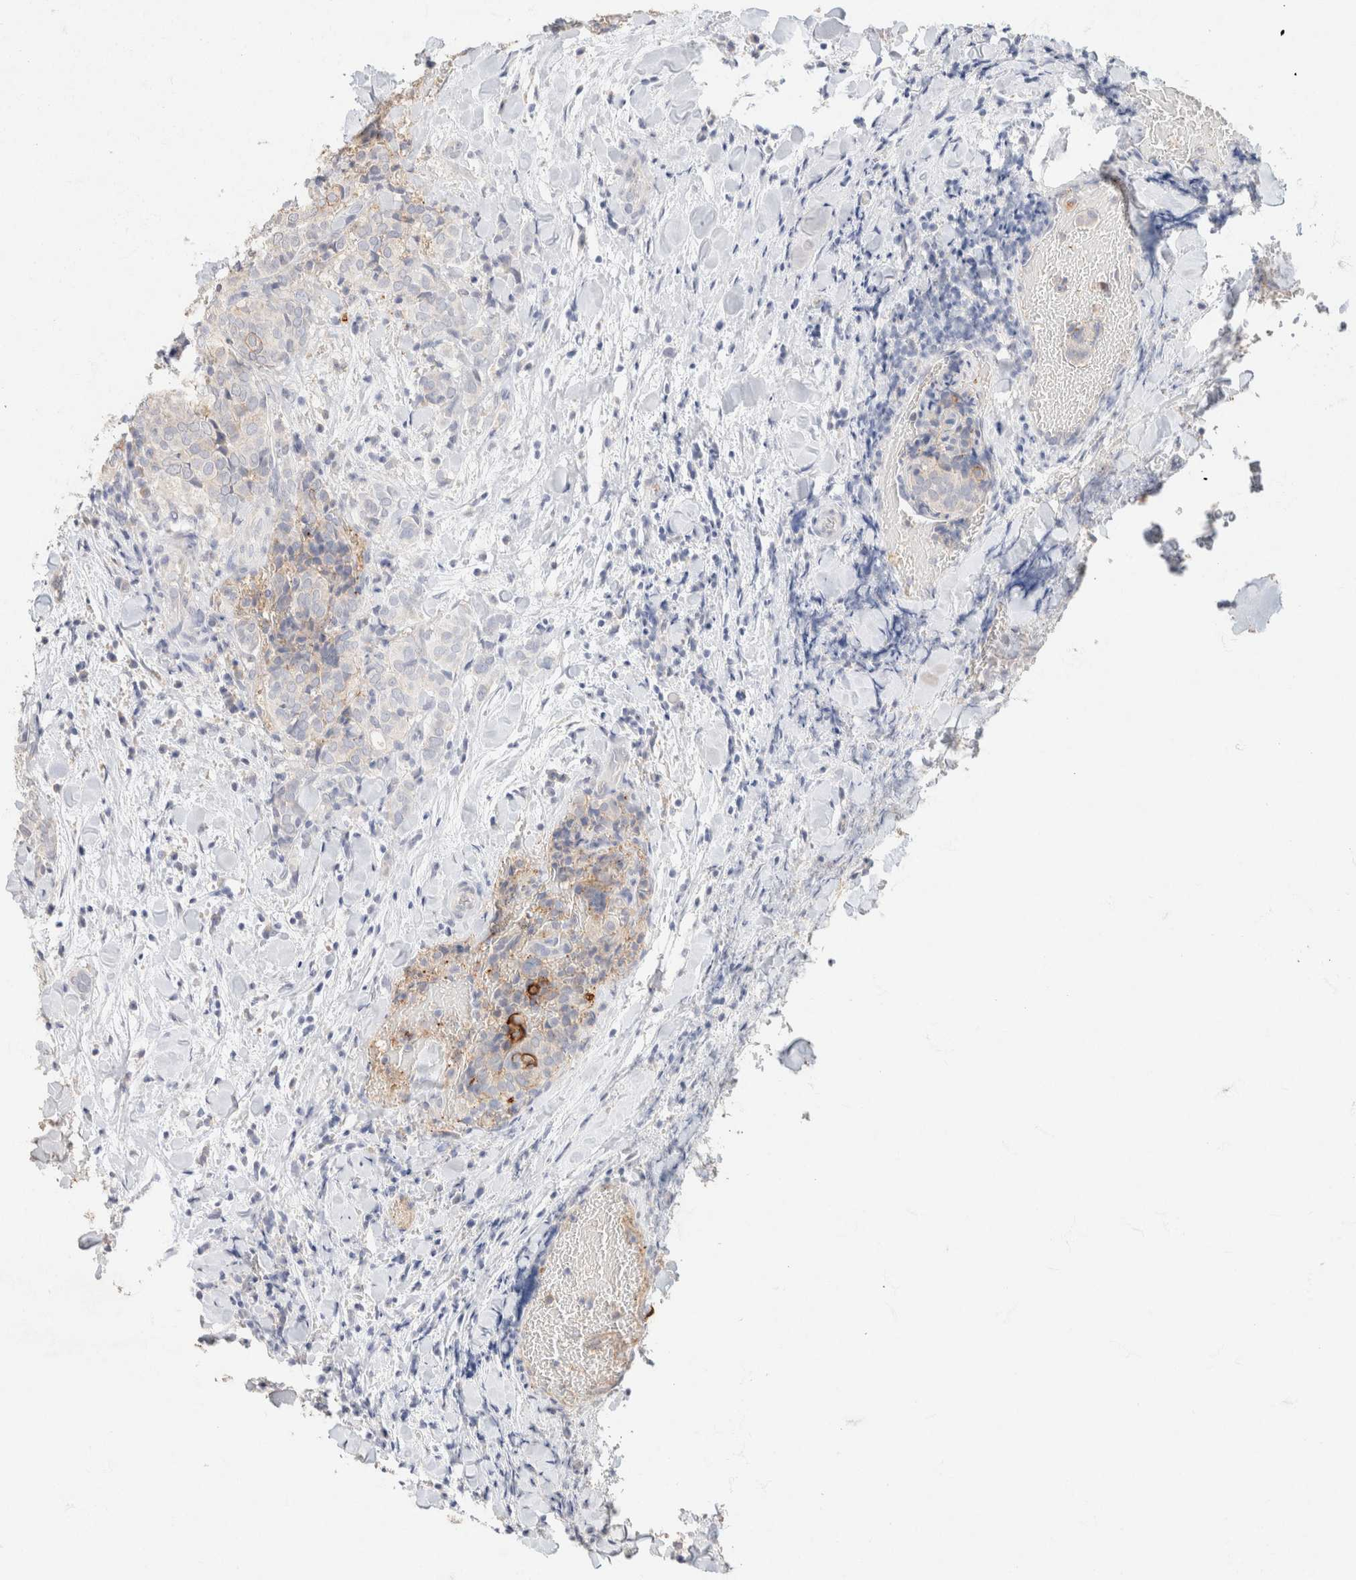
{"staining": {"intensity": "moderate", "quantity": "<25%", "location": "cytoplasmic/membranous"}, "tissue": "thyroid cancer", "cell_type": "Tumor cells", "image_type": "cancer", "snomed": [{"axis": "morphology", "description": "Normal tissue, NOS"}, {"axis": "morphology", "description": "Papillary adenocarcinoma, NOS"}, {"axis": "topography", "description": "Thyroid gland"}], "caption": "An image showing moderate cytoplasmic/membranous expression in approximately <25% of tumor cells in thyroid cancer (papillary adenocarcinoma), as visualized by brown immunohistochemical staining.", "gene": "CA12", "patient": {"sex": "female", "age": 30}}